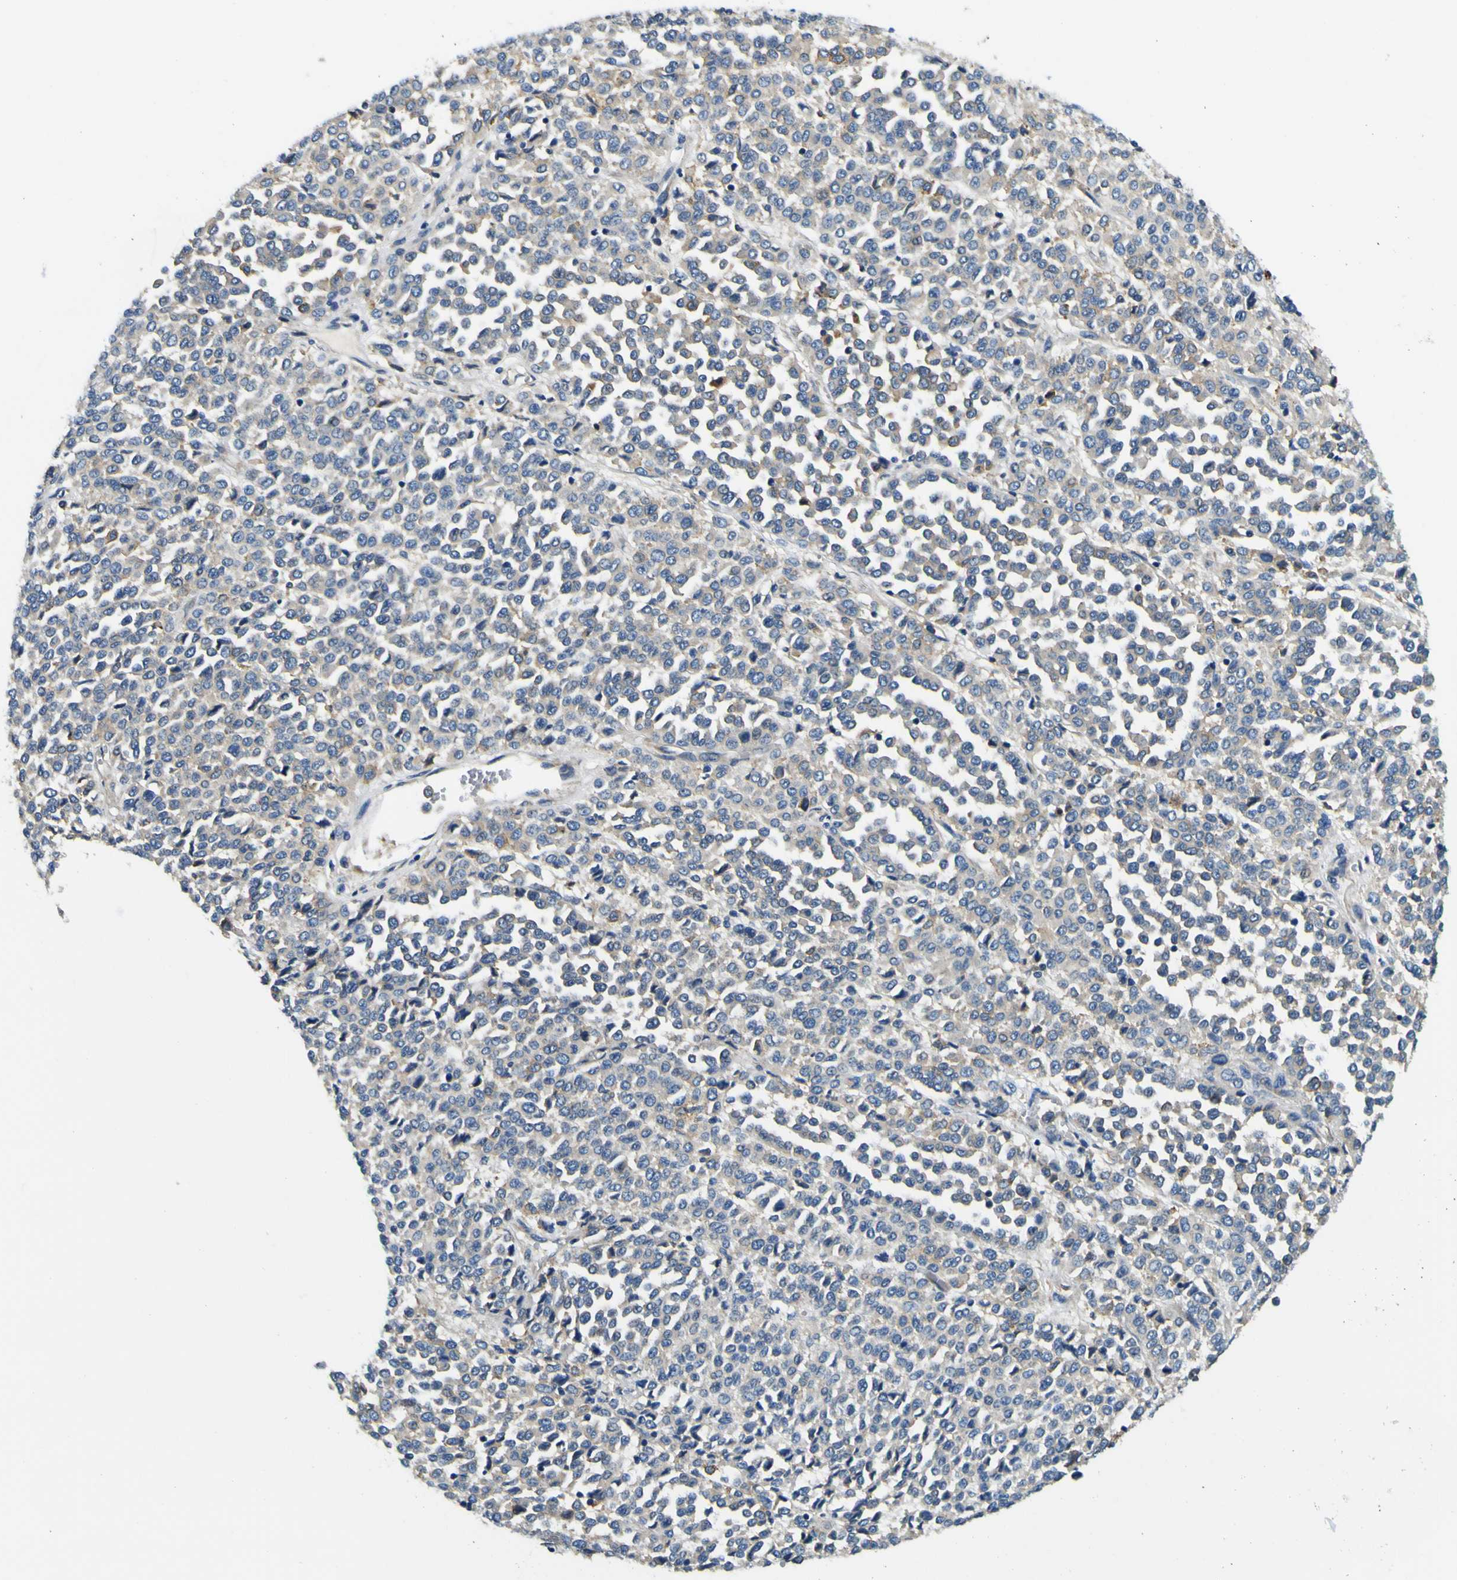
{"staining": {"intensity": "weak", "quantity": ">75%", "location": "cytoplasmic/membranous"}, "tissue": "melanoma", "cell_type": "Tumor cells", "image_type": "cancer", "snomed": [{"axis": "morphology", "description": "Malignant melanoma, Metastatic site"}, {"axis": "topography", "description": "Pancreas"}], "caption": "About >75% of tumor cells in human melanoma reveal weak cytoplasmic/membranous protein staining as visualized by brown immunohistochemical staining.", "gene": "CLSTN1", "patient": {"sex": "female", "age": 30}}